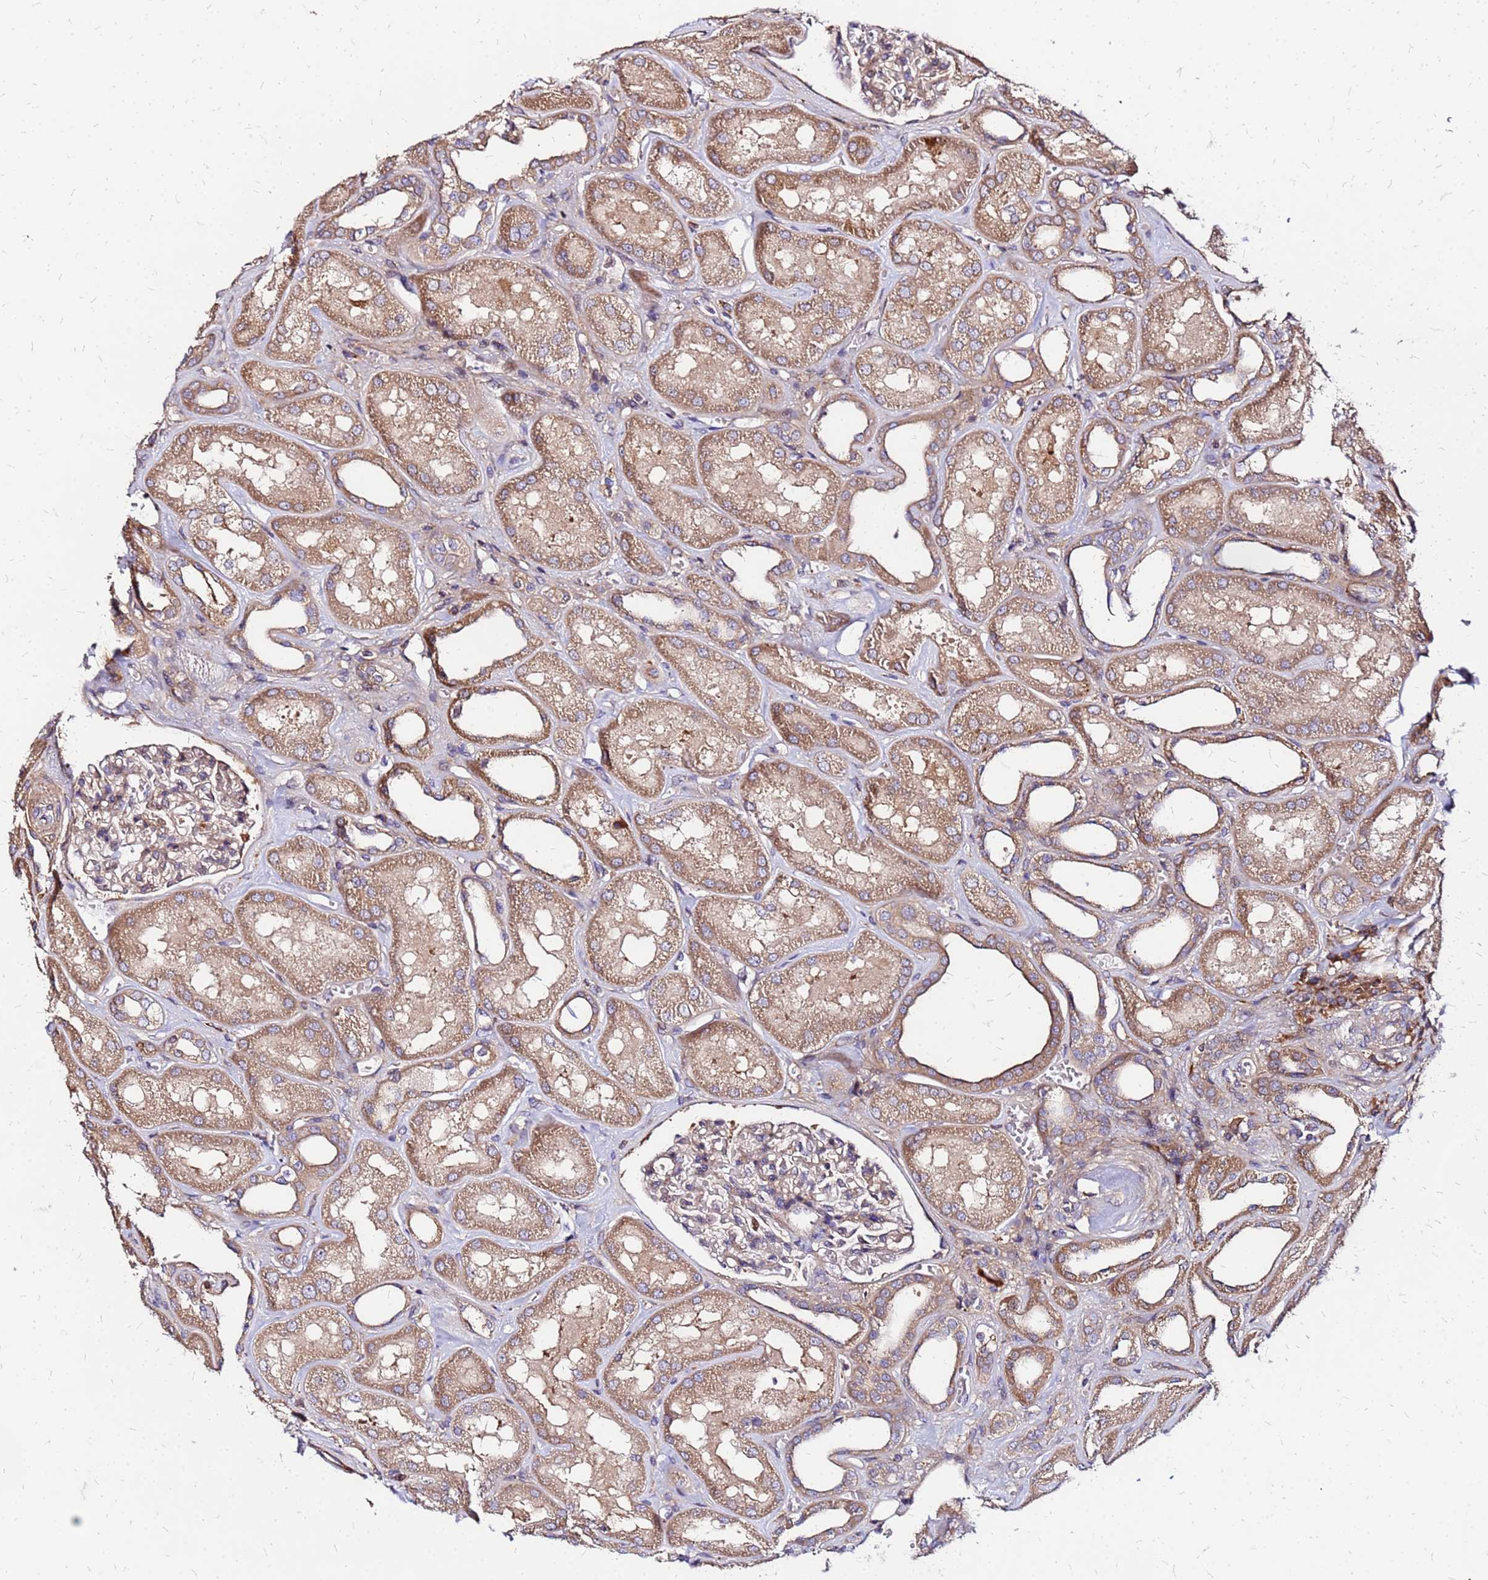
{"staining": {"intensity": "weak", "quantity": "25%-75%", "location": "cytoplasmic/membranous"}, "tissue": "kidney", "cell_type": "Cells in glomeruli", "image_type": "normal", "snomed": [{"axis": "morphology", "description": "Normal tissue, NOS"}, {"axis": "morphology", "description": "Adenocarcinoma, NOS"}, {"axis": "topography", "description": "Kidney"}], "caption": "DAB immunohistochemical staining of unremarkable kidney displays weak cytoplasmic/membranous protein staining in approximately 25%-75% of cells in glomeruli.", "gene": "CYBC1", "patient": {"sex": "female", "age": 68}}